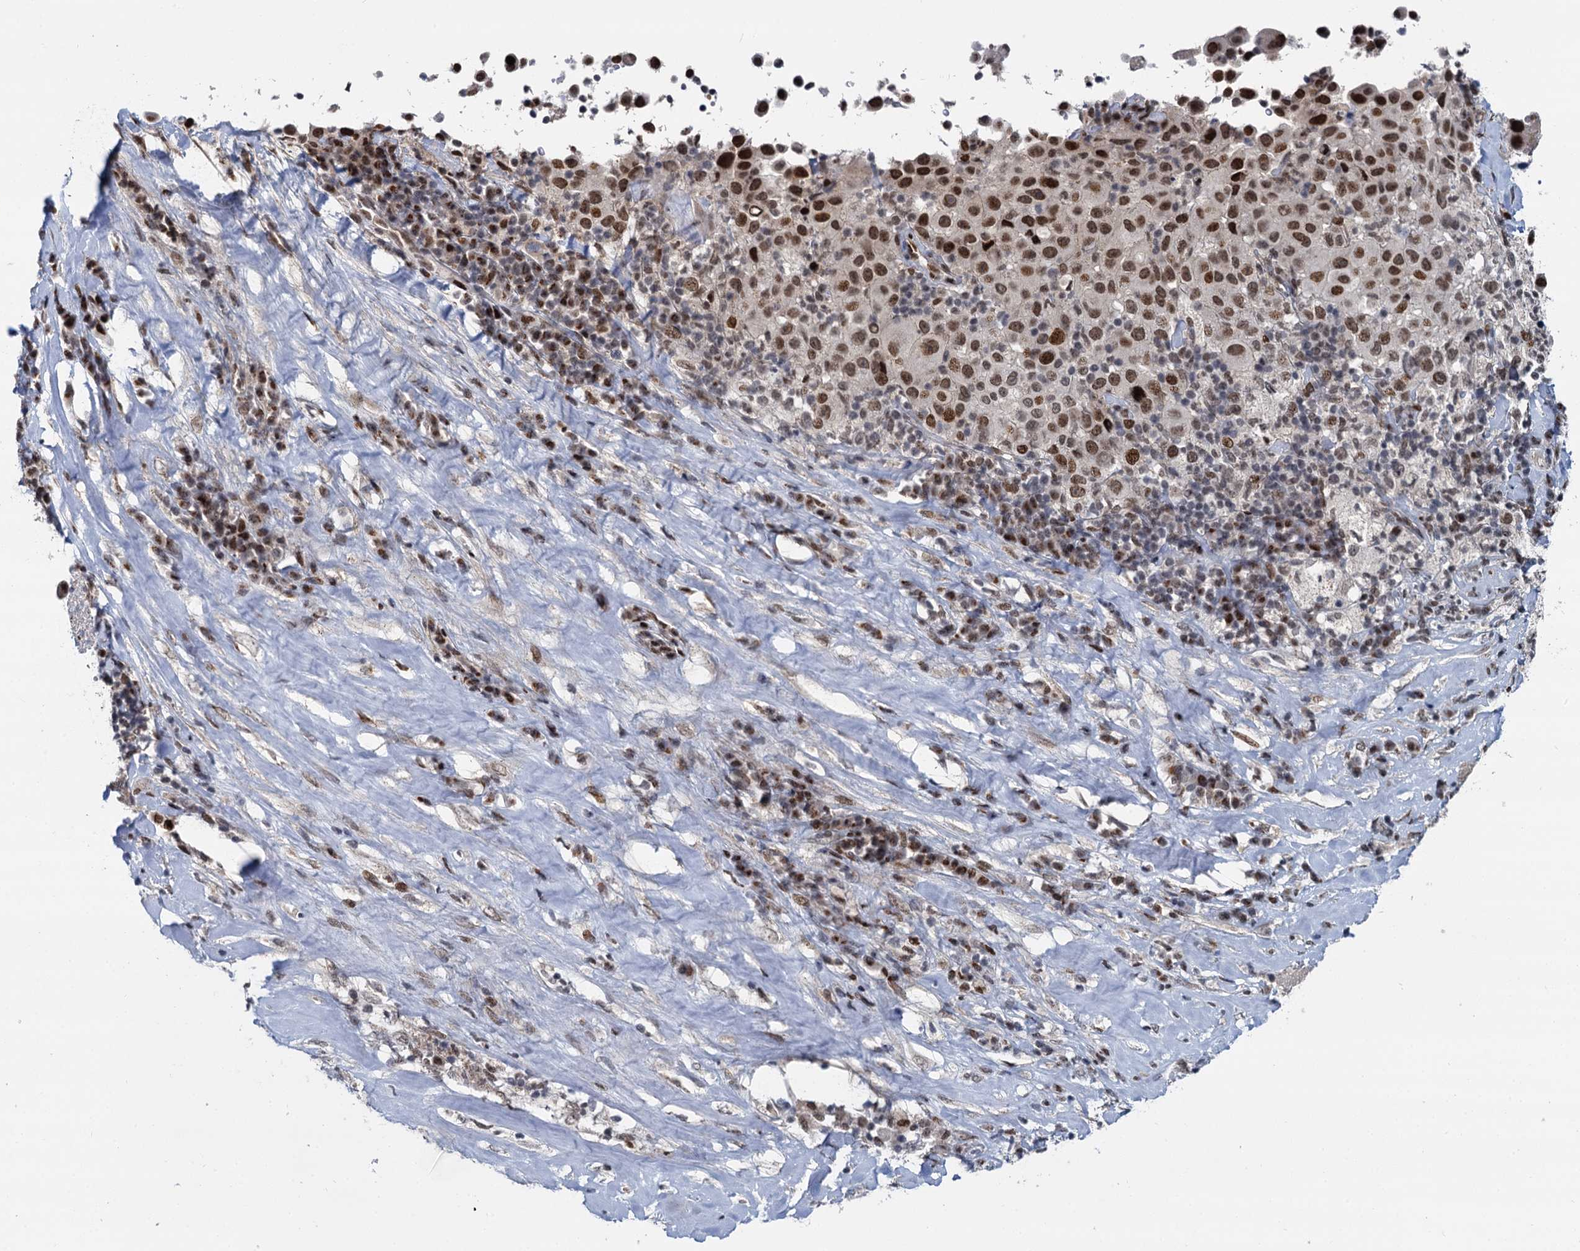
{"staining": {"intensity": "strong", "quantity": ">75%", "location": "nuclear"}, "tissue": "melanoma", "cell_type": "Tumor cells", "image_type": "cancer", "snomed": [{"axis": "morphology", "description": "Malignant melanoma, Metastatic site"}, {"axis": "topography", "description": "Lymph node"}], "caption": "A photomicrograph of malignant melanoma (metastatic site) stained for a protein shows strong nuclear brown staining in tumor cells. The staining was performed using DAB to visualize the protein expression in brown, while the nuclei were stained in blue with hematoxylin (Magnification: 20x).", "gene": "RUFY2", "patient": {"sex": "male", "age": 62}}